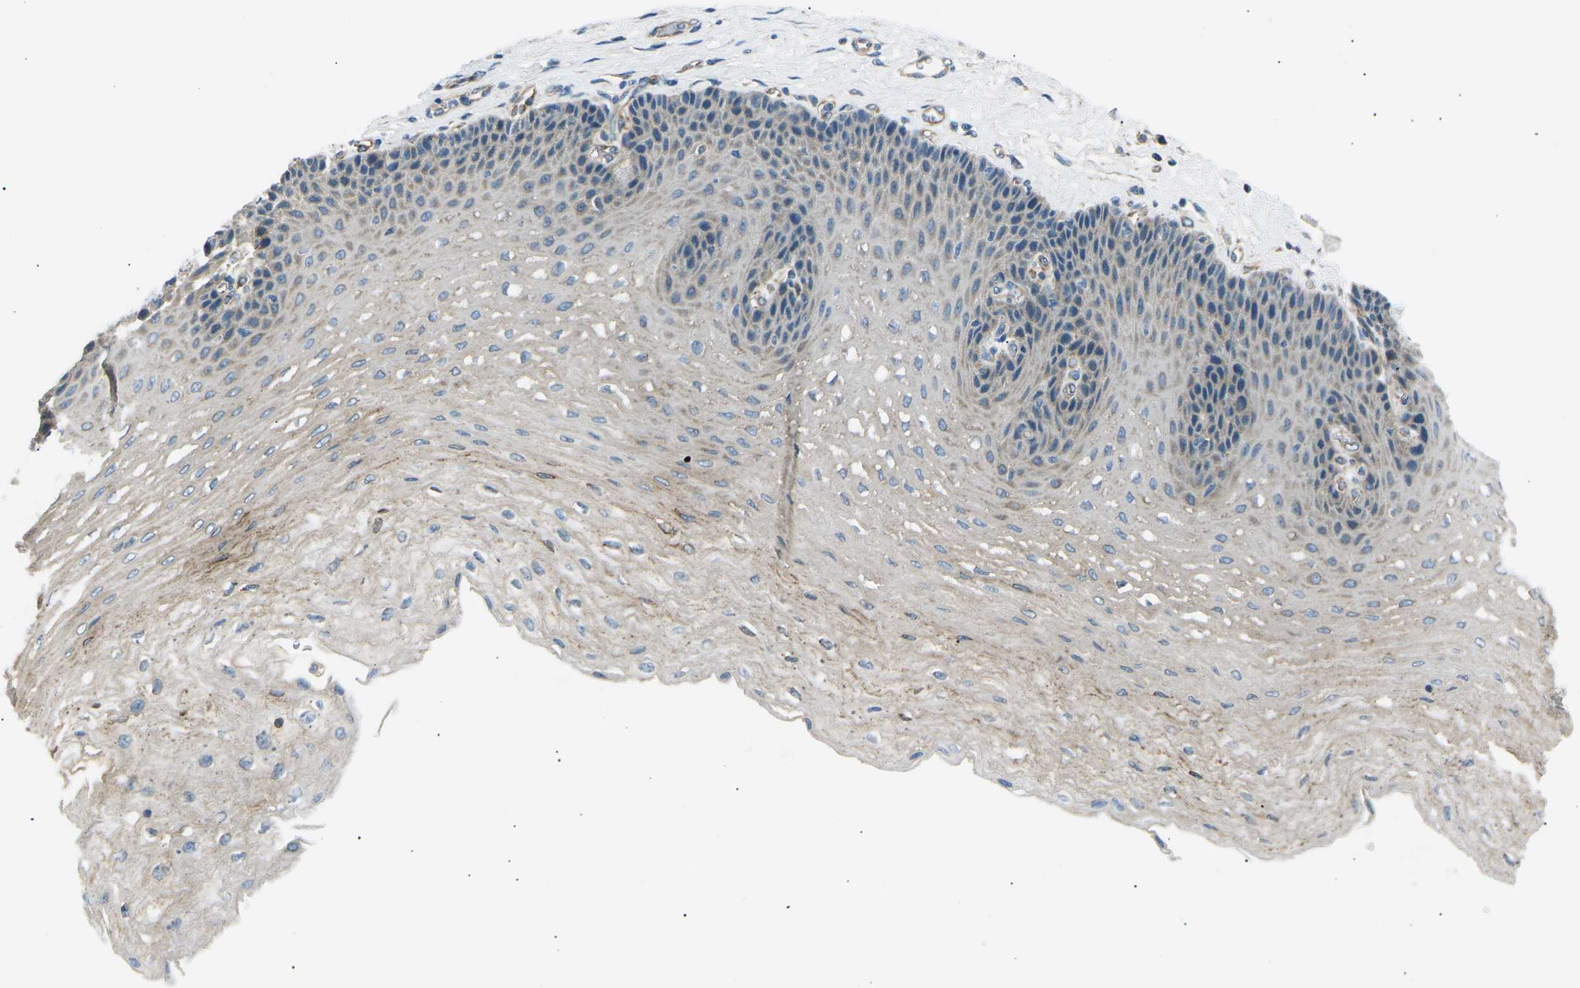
{"staining": {"intensity": "weak", "quantity": "<25%", "location": "cytoplasmic/membranous"}, "tissue": "esophagus", "cell_type": "Squamous epithelial cells", "image_type": "normal", "snomed": [{"axis": "morphology", "description": "Normal tissue, NOS"}, {"axis": "topography", "description": "Esophagus"}], "caption": "A histopathology image of esophagus stained for a protein displays no brown staining in squamous epithelial cells.", "gene": "SLK", "patient": {"sex": "female", "age": 72}}